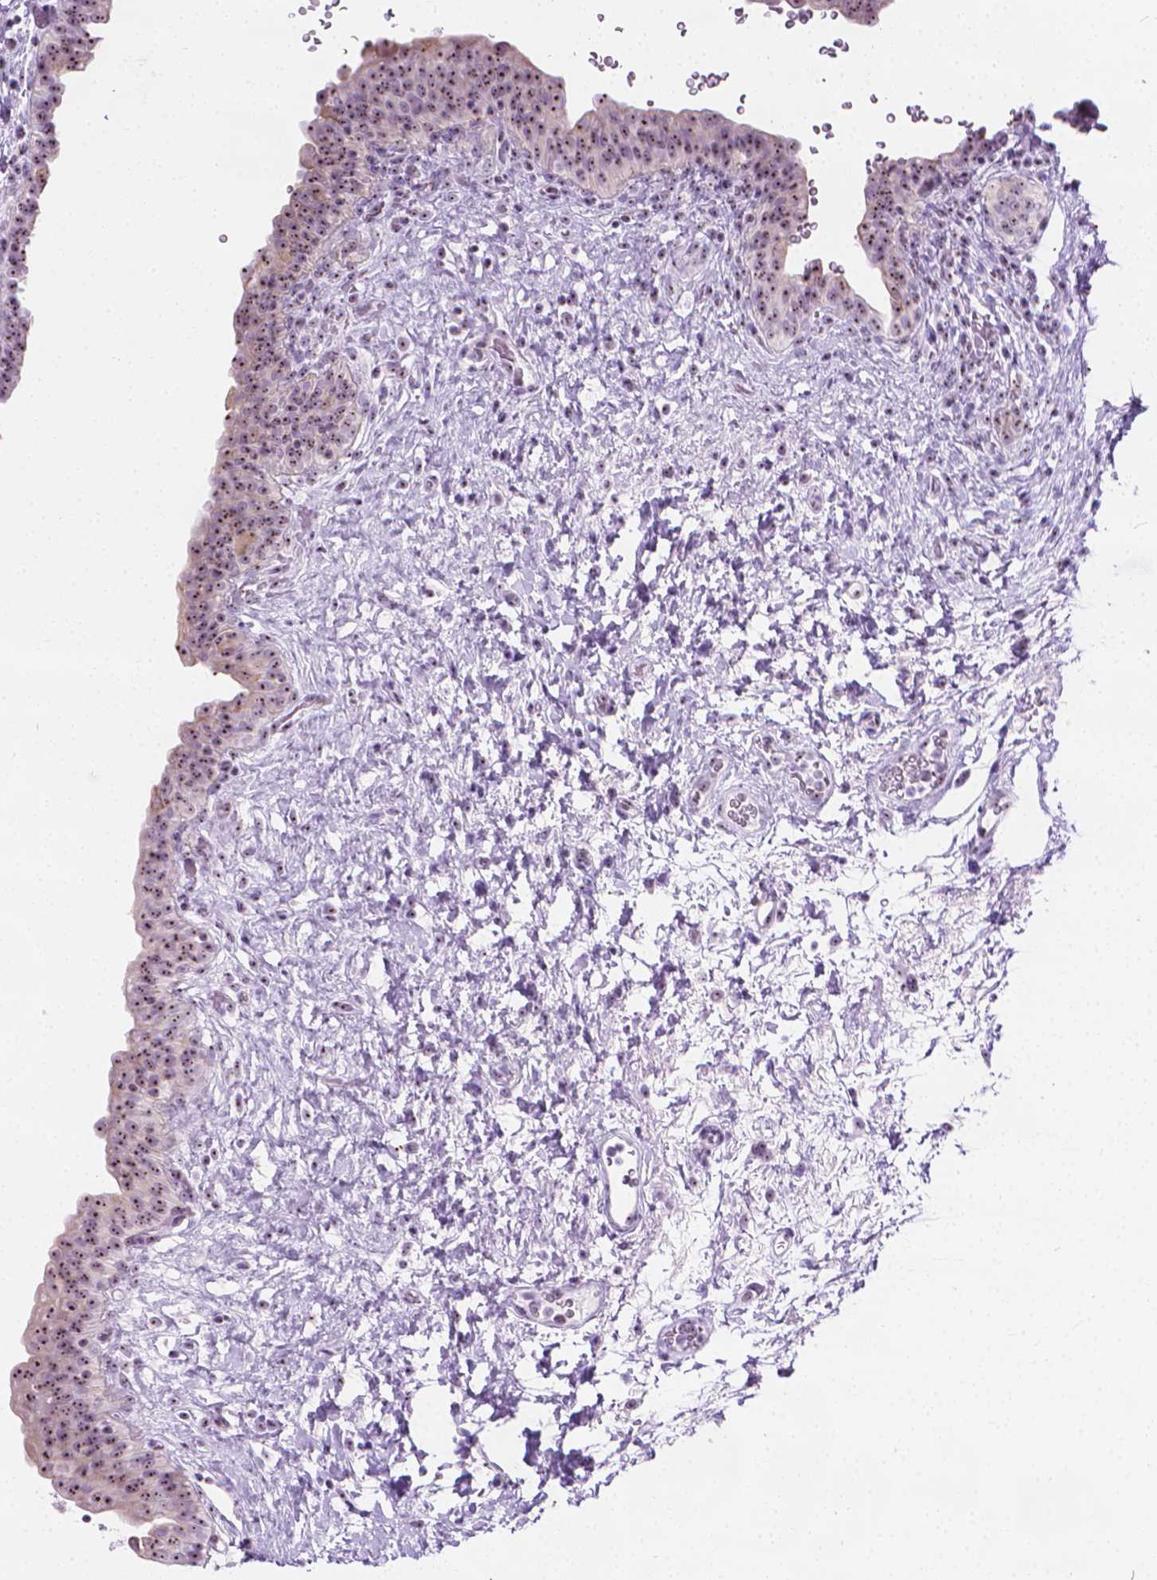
{"staining": {"intensity": "moderate", "quantity": ">75%", "location": "nuclear"}, "tissue": "urinary bladder", "cell_type": "Urothelial cells", "image_type": "normal", "snomed": [{"axis": "morphology", "description": "Normal tissue, NOS"}, {"axis": "topography", "description": "Urinary bladder"}], "caption": "Human urinary bladder stained with a brown dye demonstrates moderate nuclear positive expression in about >75% of urothelial cells.", "gene": "NOL7", "patient": {"sex": "male", "age": 69}}